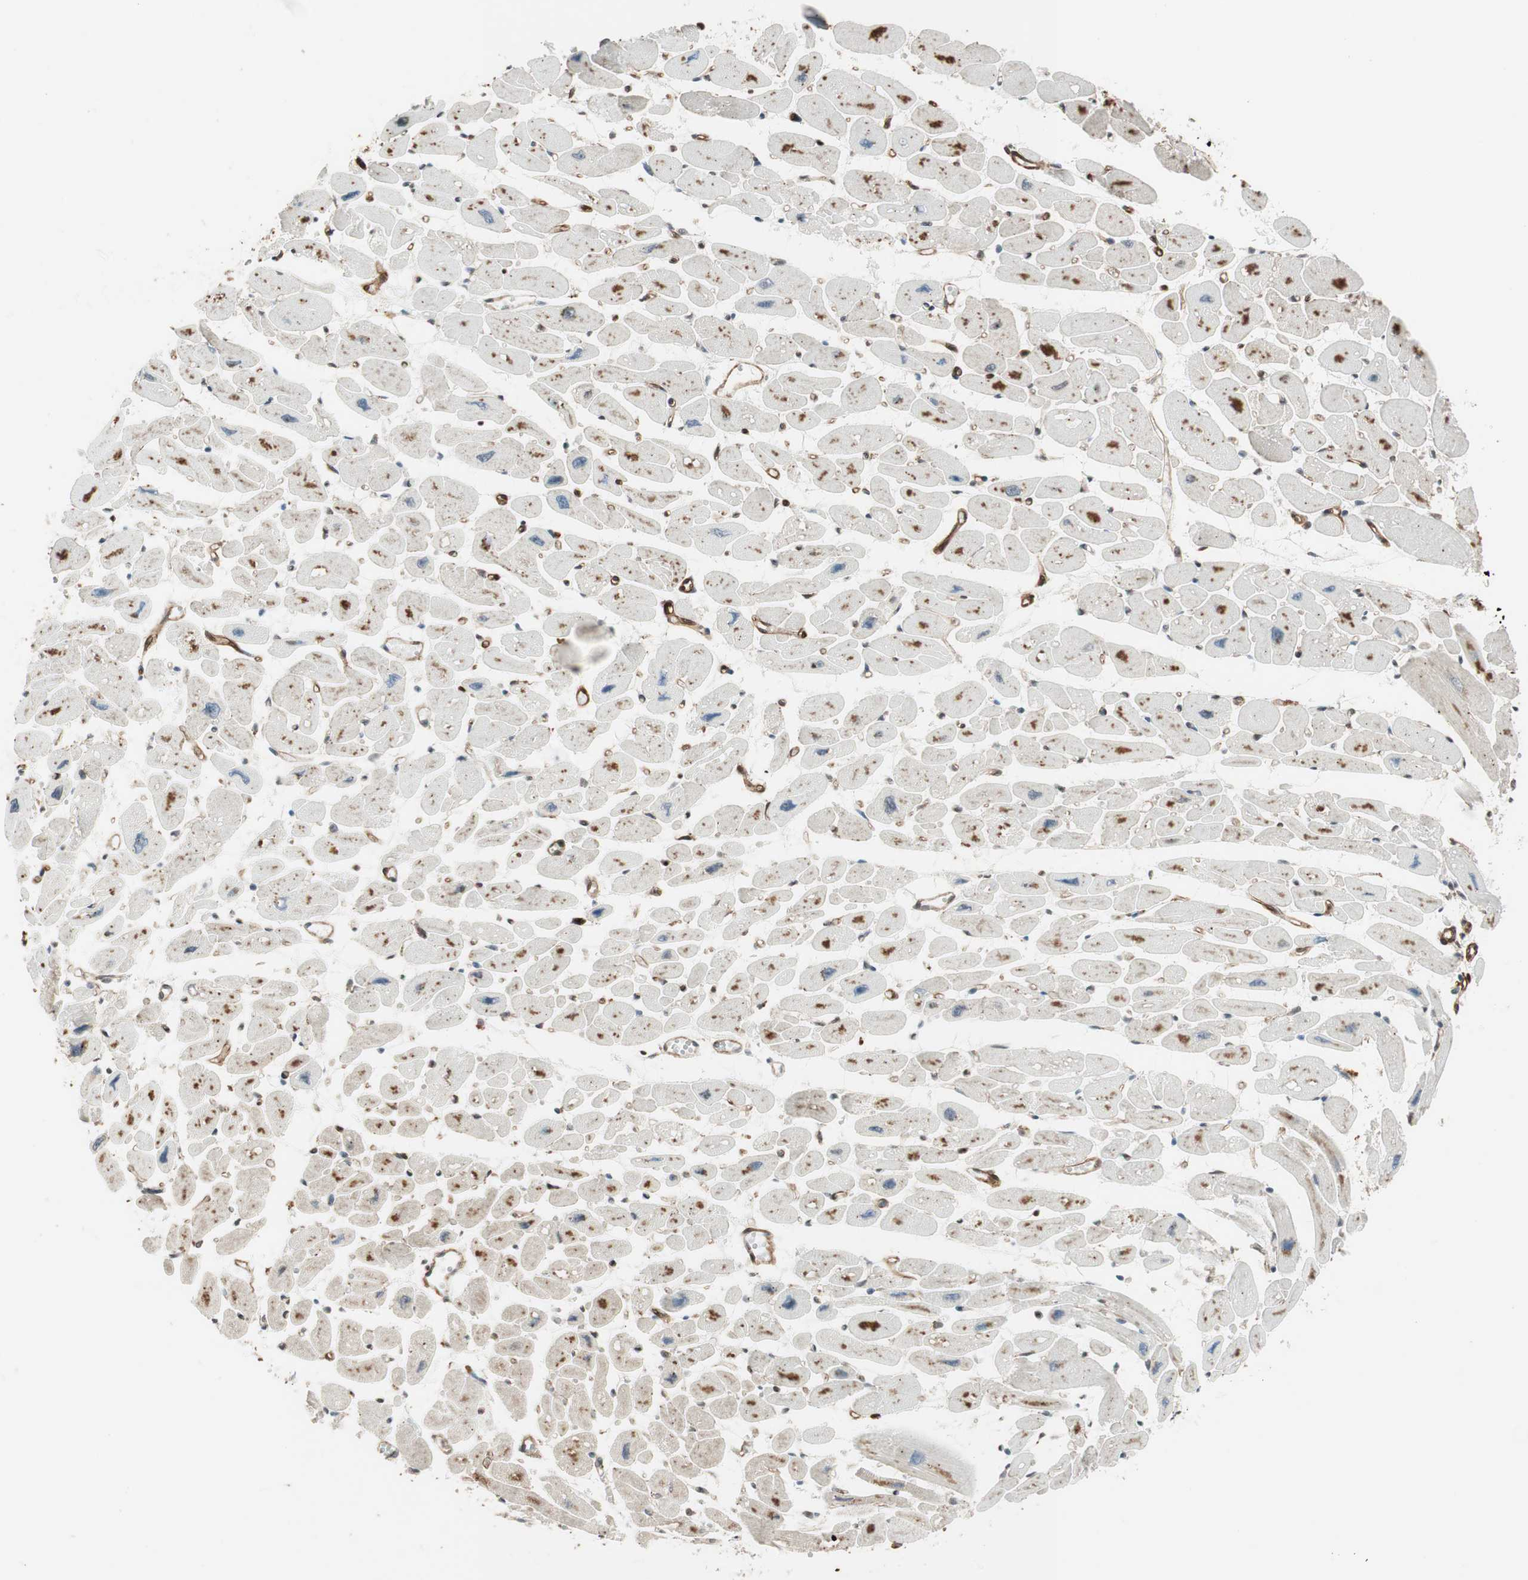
{"staining": {"intensity": "moderate", "quantity": ">75%", "location": "cytoplasmic/membranous,nuclear"}, "tissue": "heart muscle", "cell_type": "Cardiomyocytes", "image_type": "normal", "snomed": [{"axis": "morphology", "description": "Normal tissue, NOS"}, {"axis": "topography", "description": "Heart"}], "caption": "Unremarkable heart muscle displays moderate cytoplasmic/membranous,nuclear positivity in approximately >75% of cardiomyocytes, visualized by immunohistochemistry.", "gene": "CDK19", "patient": {"sex": "female", "age": 54}}